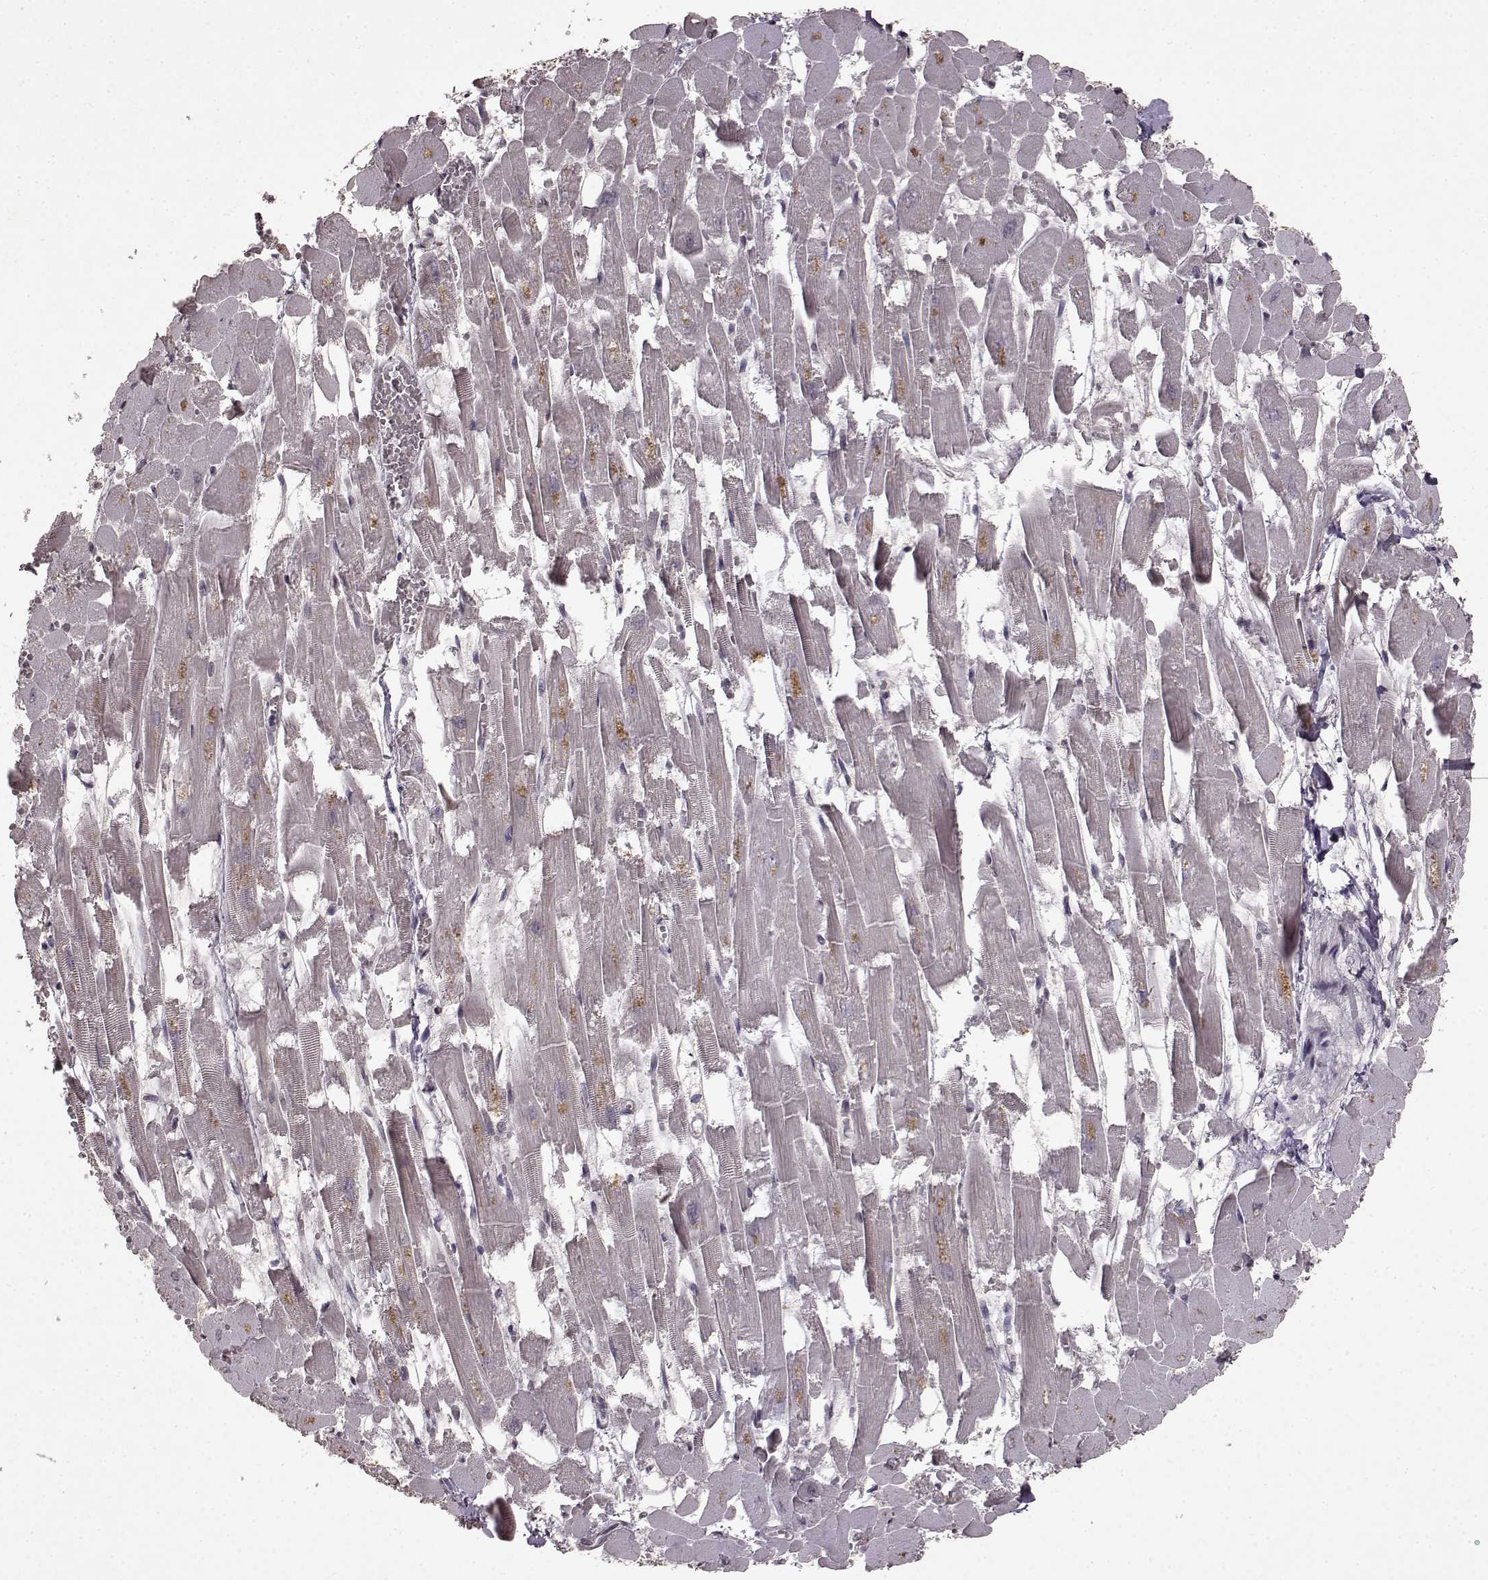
{"staining": {"intensity": "negative", "quantity": "none", "location": "none"}, "tissue": "heart muscle", "cell_type": "Cardiomyocytes", "image_type": "normal", "snomed": [{"axis": "morphology", "description": "Normal tissue, NOS"}, {"axis": "topography", "description": "Heart"}], "caption": "Immunohistochemical staining of benign heart muscle demonstrates no significant staining in cardiomyocytes. (Stains: DAB immunohistochemistry (IHC) with hematoxylin counter stain, Microscopy: brightfield microscopy at high magnification).", "gene": "LHB", "patient": {"sex": "female", "age": 52}}